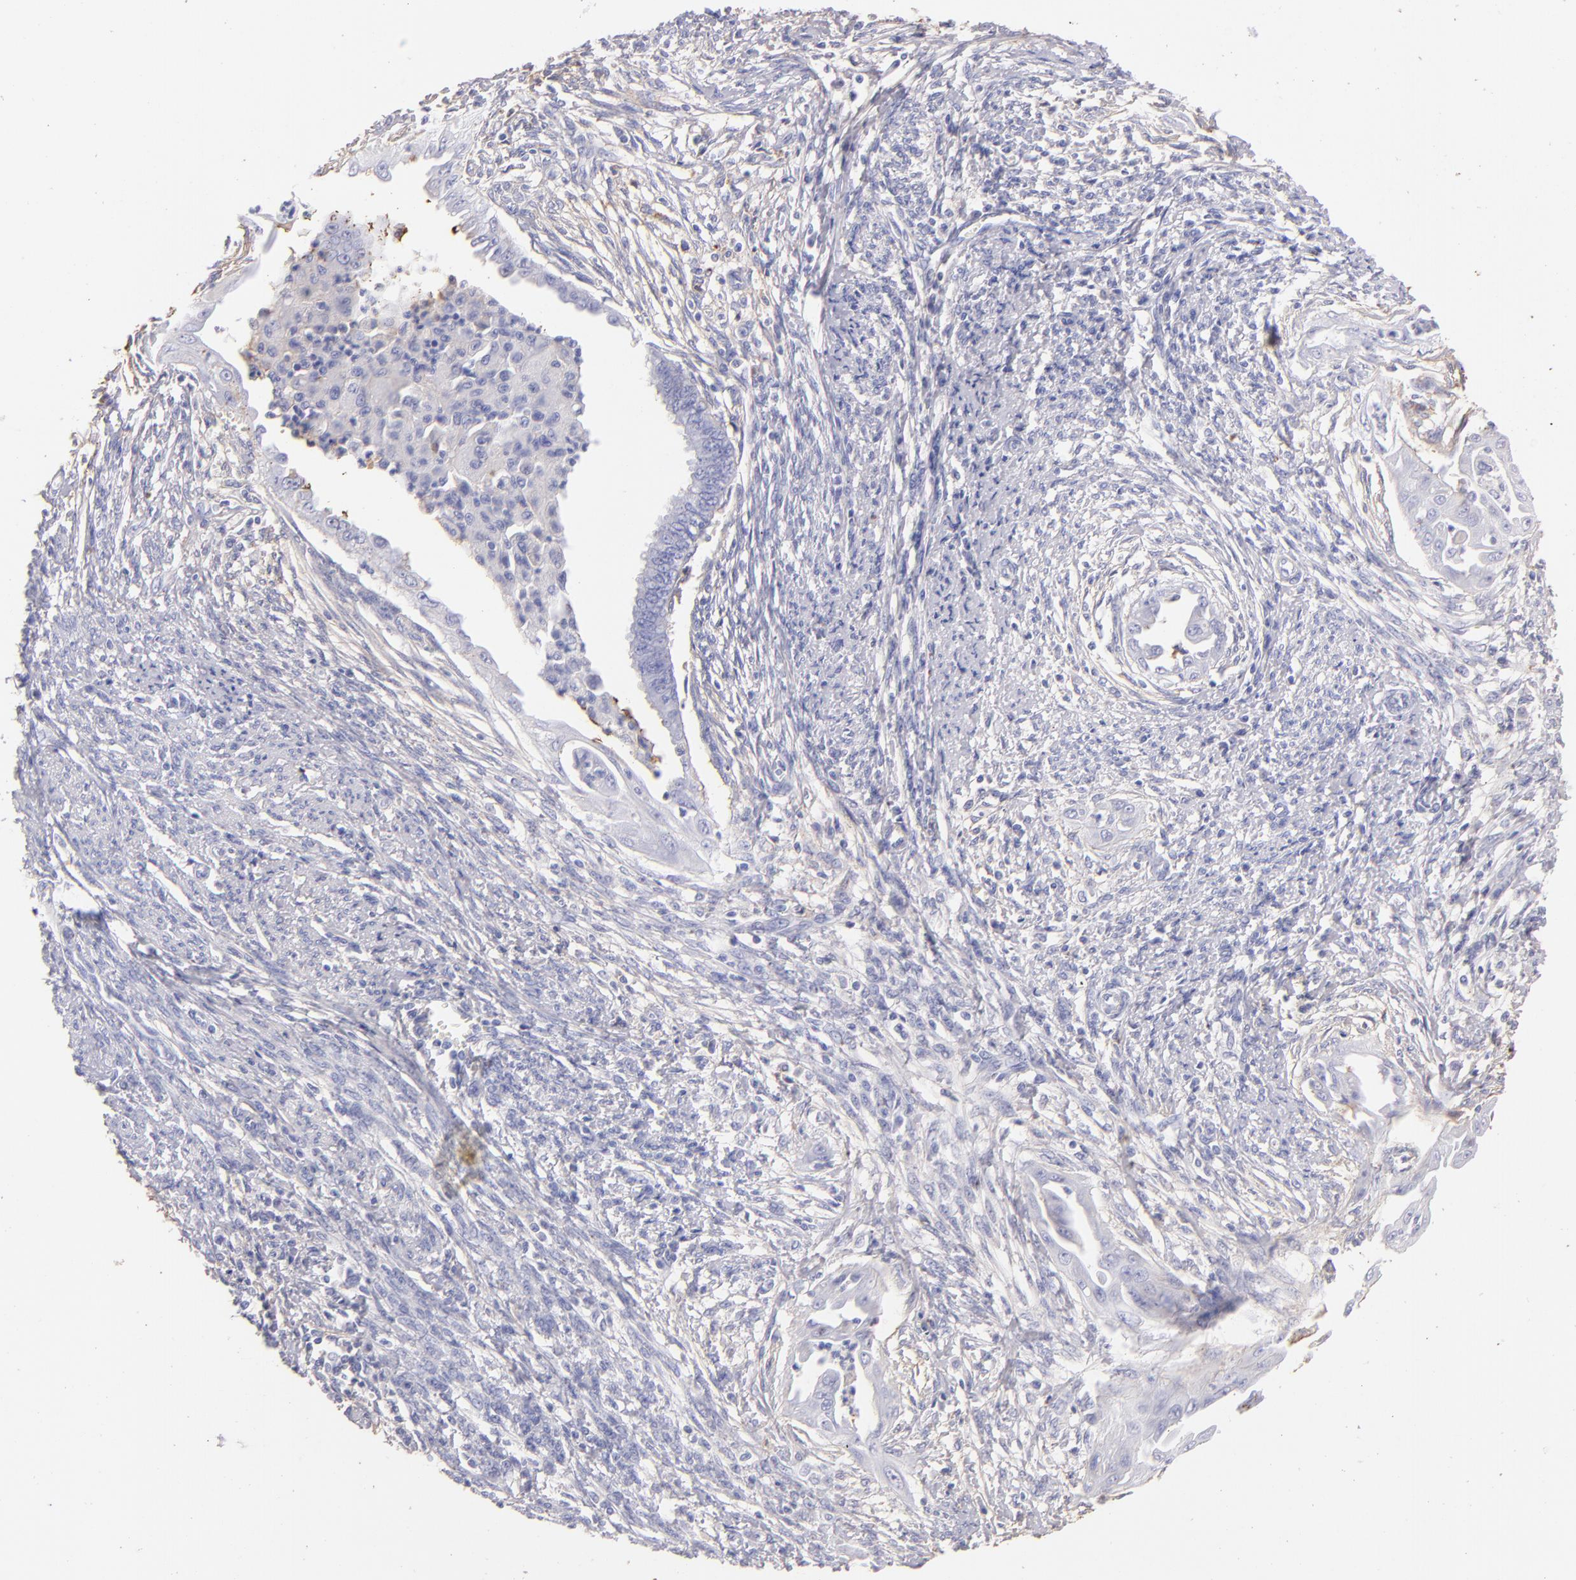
{"staining": {"intensity": "negative", "quantity": "none", "location": "none"}, "tissue": "endometrial cancer", "cell_type": "Tumor cells", "image_type": "cancer", "snomed": [{"axis": "morphology", "description": "Adenocarcinoma, NOS"}, {"axis": "topography", "description": "Endometrium"}], "caption": "There is no significant positivity in tumor cells of endometrial cancer. (DAB immunohistochemistry (IHC) visualized using brightfield microscopy, high magnification).", "gene": "FGB", "patient": {"sex": "female", "age": 66}}